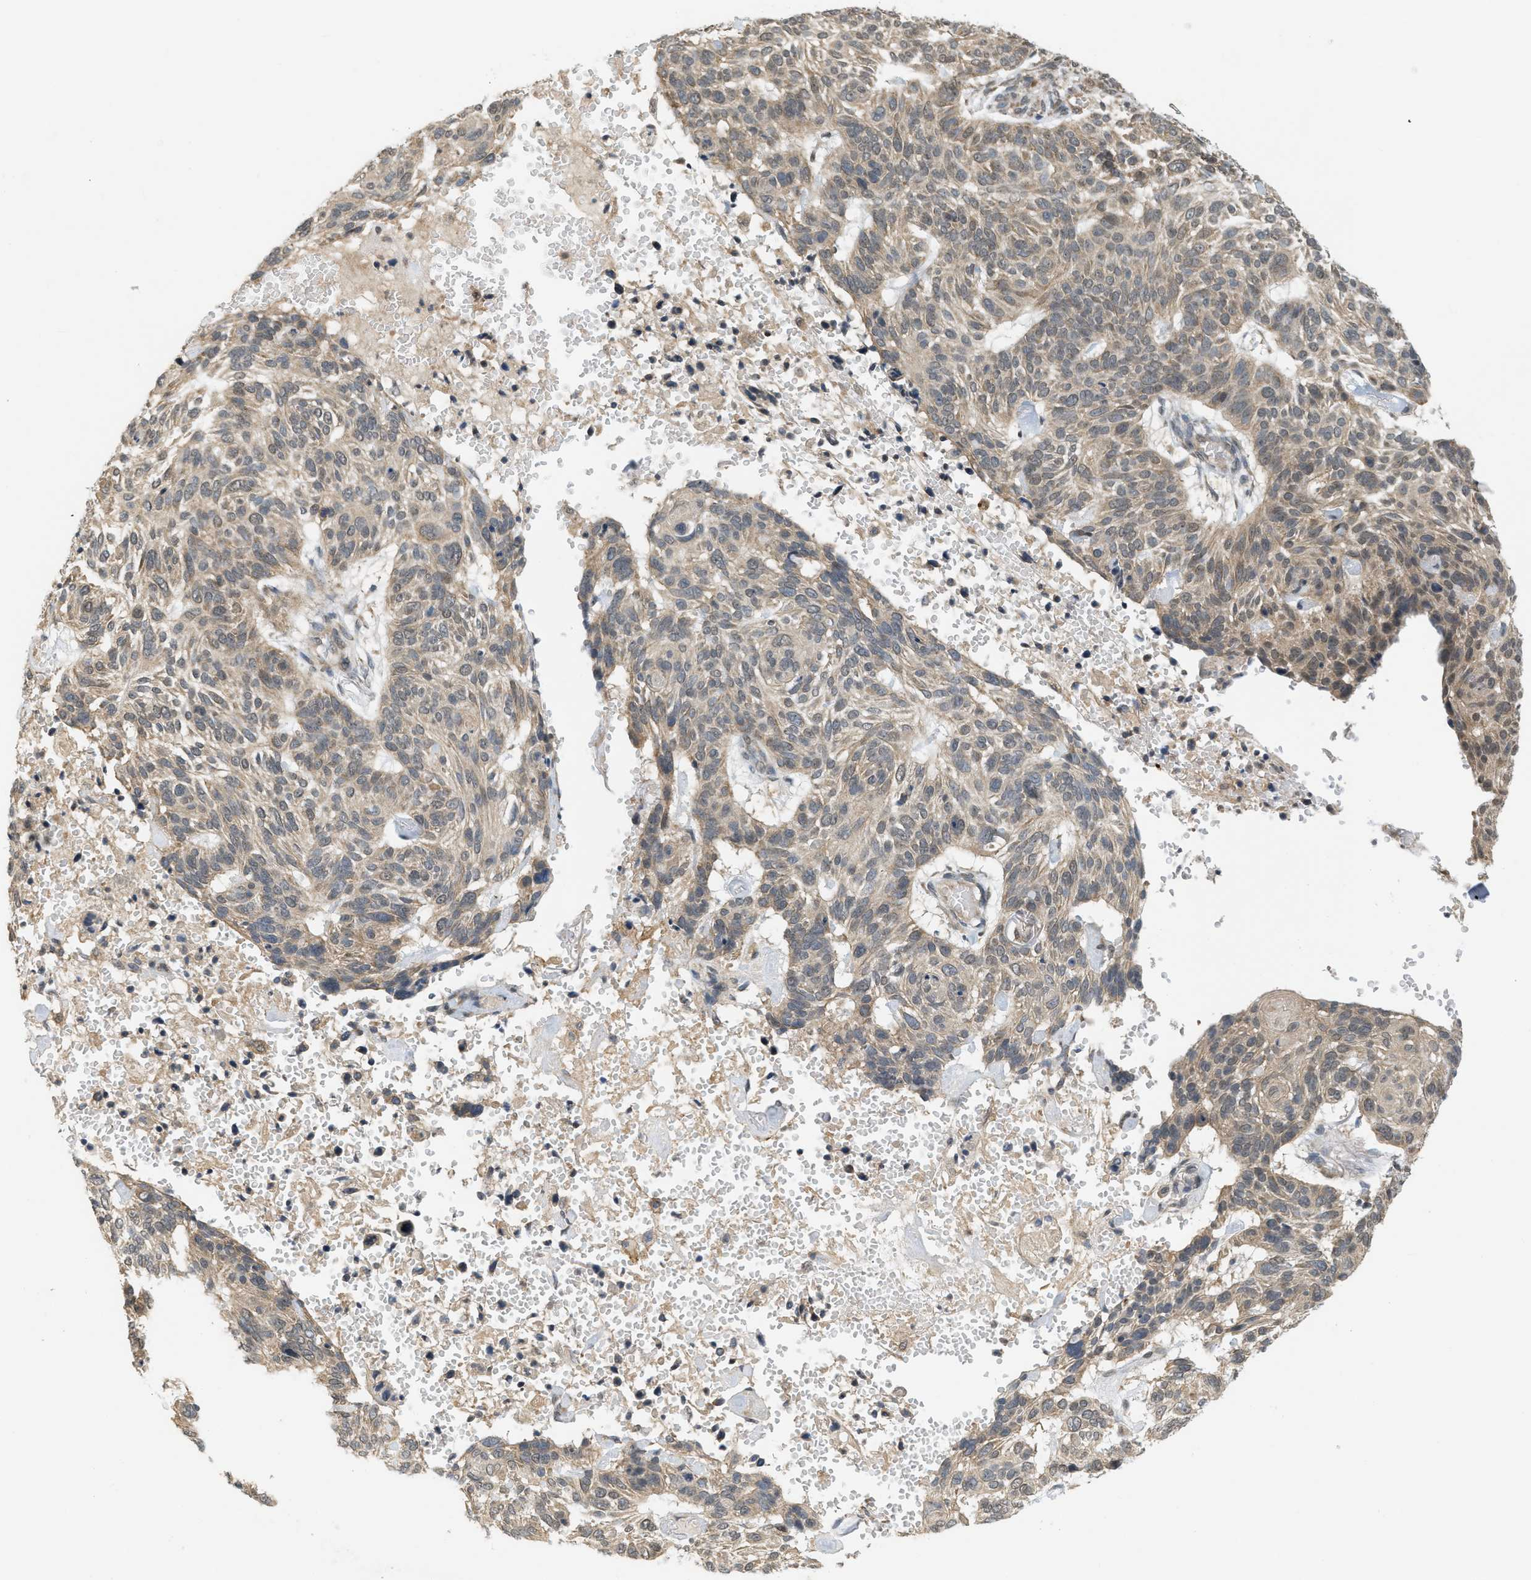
{"staining": {"intensity": "moderate", "quantity": ">75%", "location": "cytoplasmic/membranous"}, "tissue": "skin cancer", "cell_type": "Tumor cells", "image_type": "cancer", "snomed": [{"axis": "morphology", "description": "Basal cell carcinoma"}, {"axis": "topography", "description": "Skin"}], "caption": "Protein staining reveals moderate cytoplasmic/membranous staining in approximately >75% of tumor cells in skin cancer.", "gene": "PRKD1", "patient": {"sex": "male", "age": 85}}